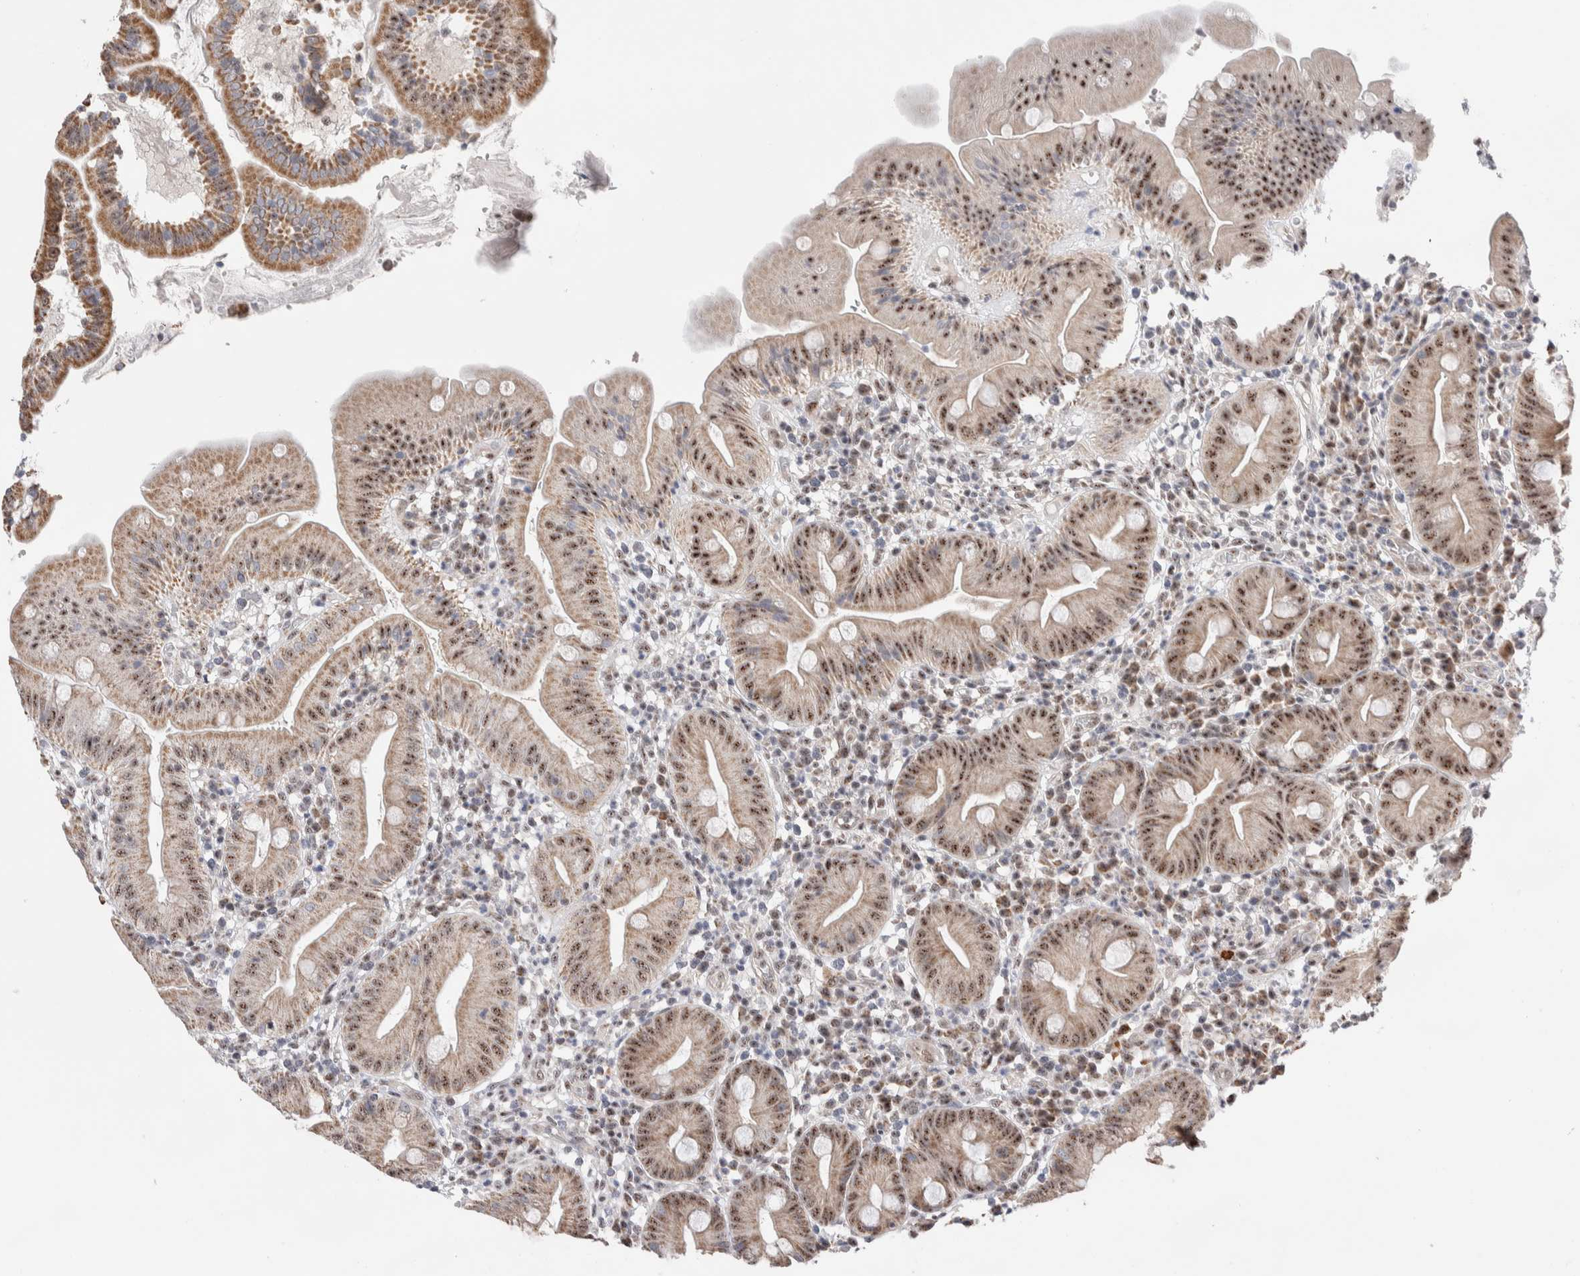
{"staining": {"intensity": "moderate", "quantity": ">75%", "location": "cytoplasmic/membranous,nuclear"}, "tissue": "duodenum", "cell_type": "Glandular cells", "image_type": "normal", "snomed": [{"axis": "morphology", "description": "Normal tissue, NOS"}, {"axis": "topography", "description": "Duodenum"}], "caption": "Immunohistochemical staining of benign duodenum shows >75% levels of moderate cytoplasmic/membranous,nuclear protein positivity in about >75% of glandular cells. The protein is stained brown, and the nuclei are stained in blue (DAB (3,3'-diaminobenzidine) IHC with brightfield microscopy, high magnification).", "gene": "ZNF695", "patient": {"sex": "male", "age": 50}}